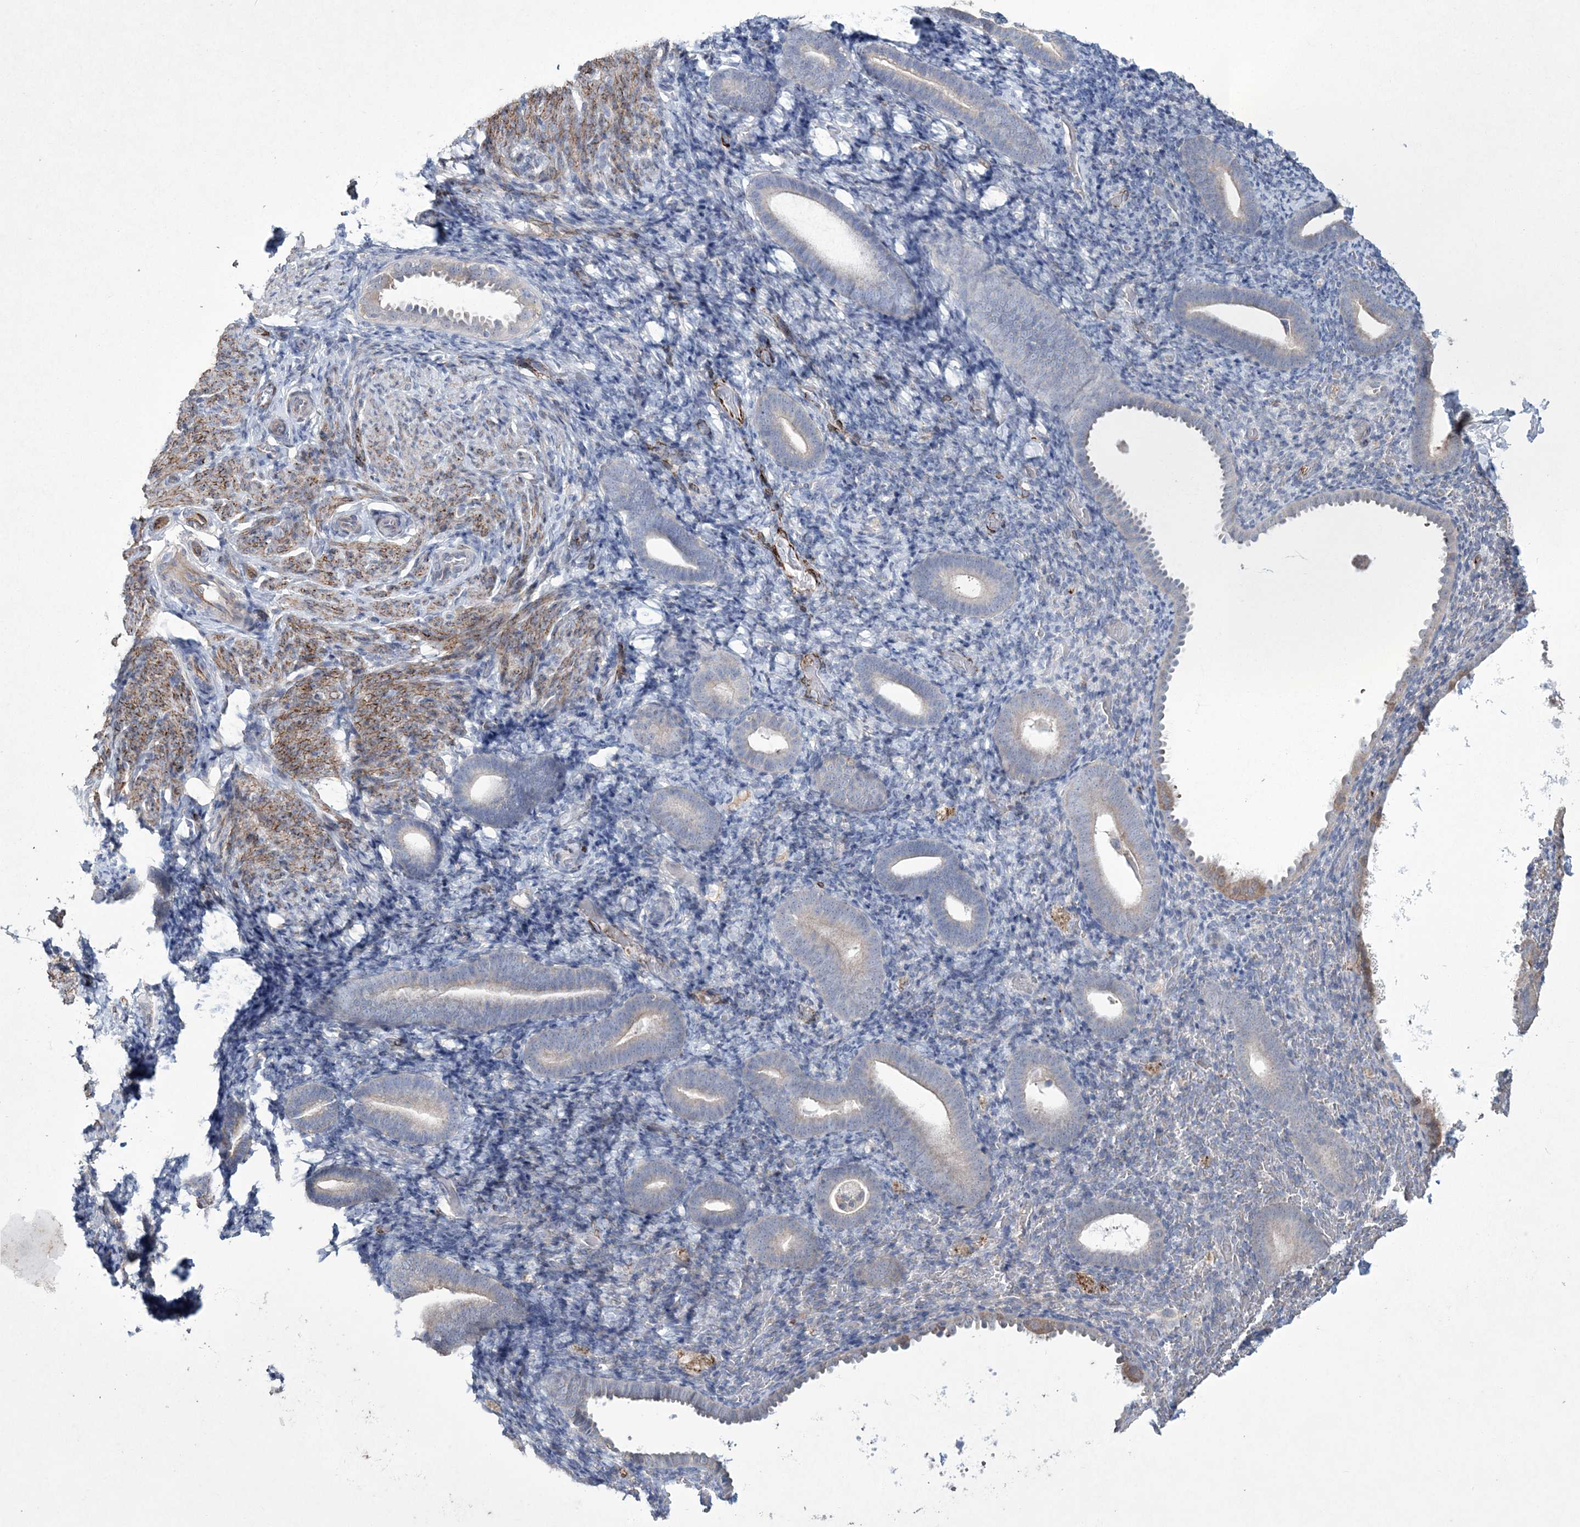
{"staining": {"intensity": "negative", "quantity": "none", "location": "none"}, "tissue": "endometrium", "cell_type": "Cells in endometrial stroma", "image_type": "normal", "snomed": [{"axis": "morphology", "description": "Normal tissue, NOS"}, {"axis": "topography", "description": "Endometrium"}], "caption": "IHC histopathology image of normal endometrium: human endometrium stained with DAB (3,3'-diaminobenzidine) reveals no significant protein expression in cells in endometrial stroma.", "gene": "DPCD", "patient": {"sex": "female", "age": 51}}